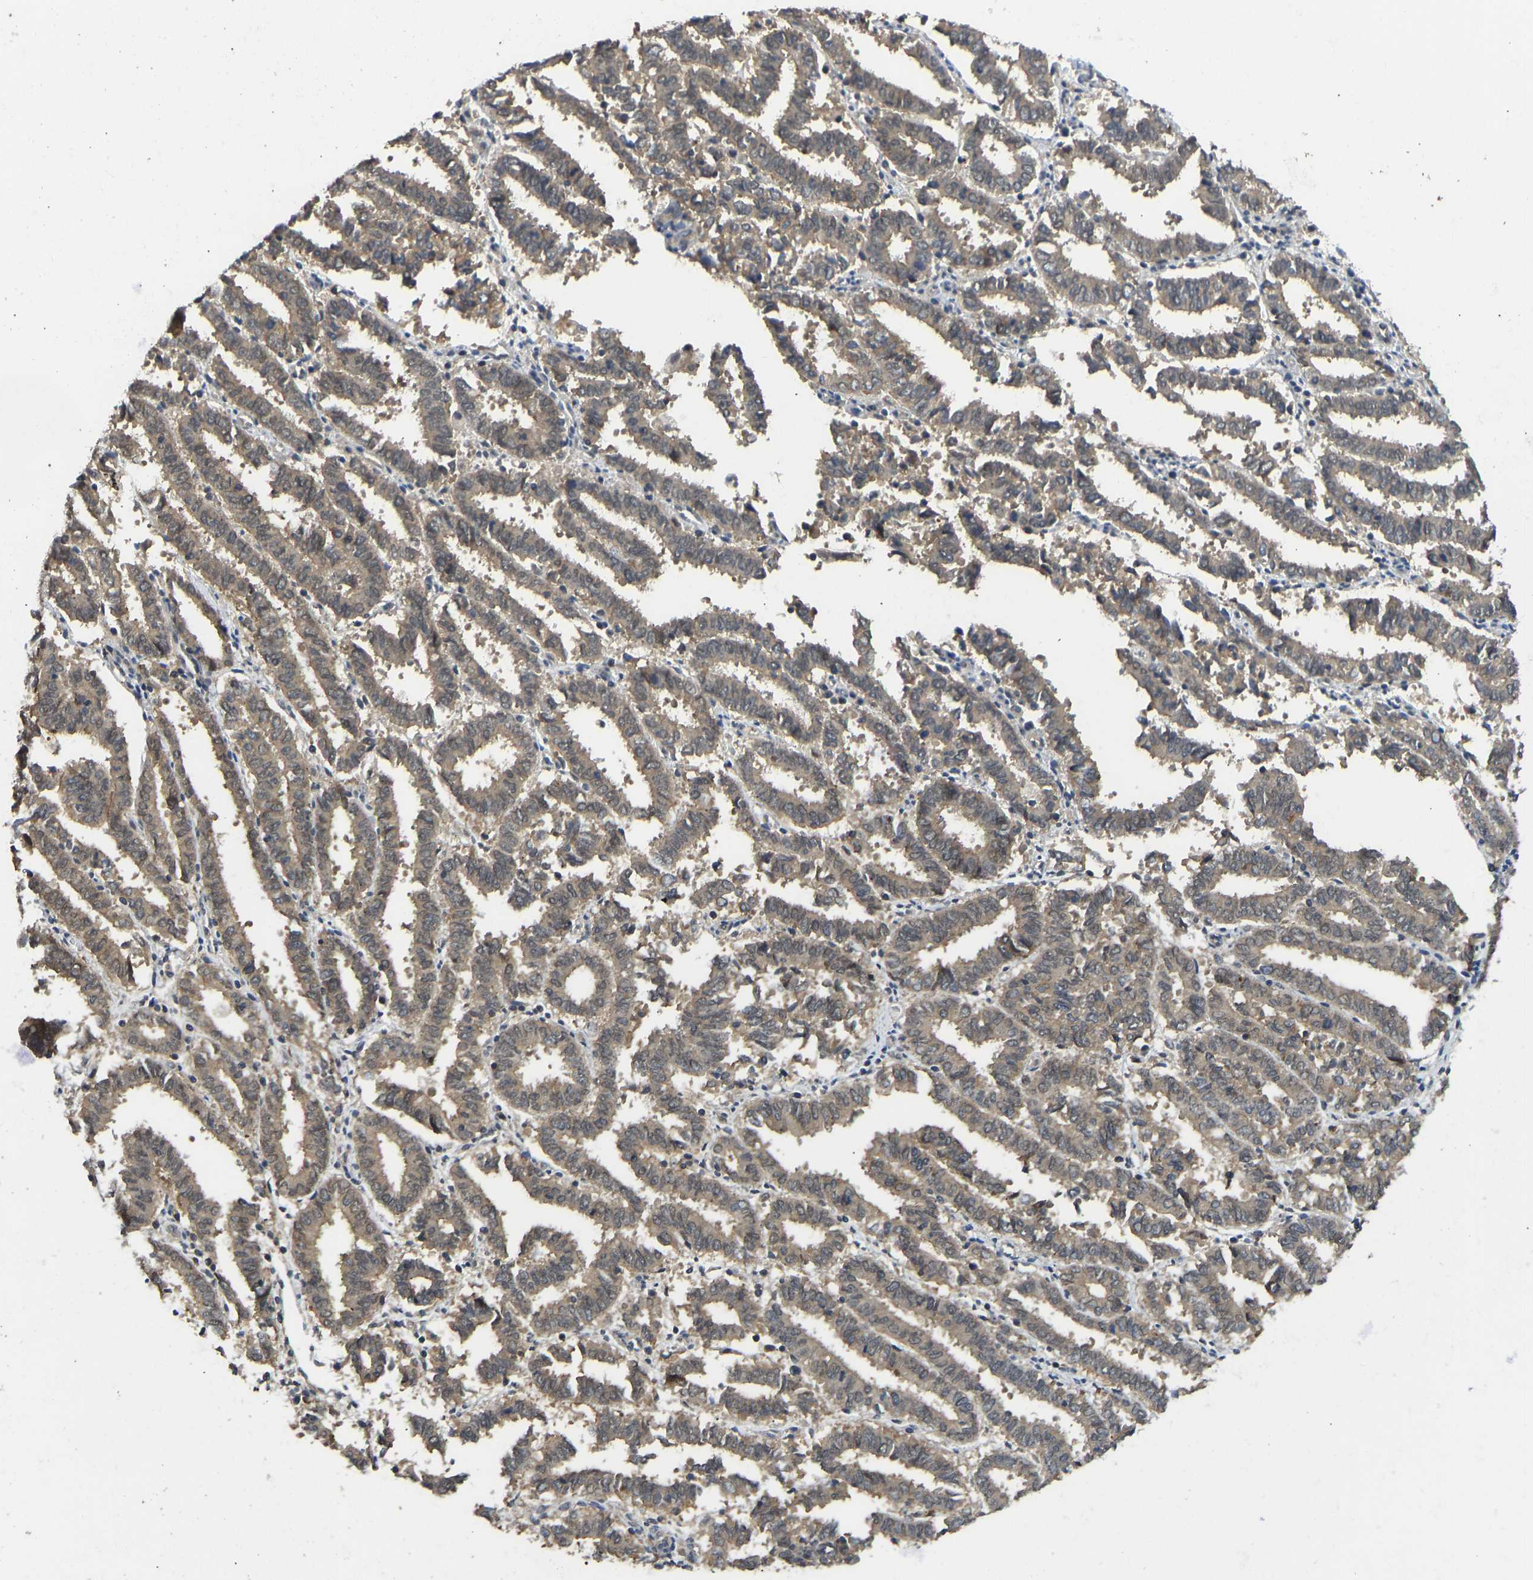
{"staining": {"intensity": "moderate", "quantity": ">75%", "location": "cytoplasmic/membranous"}, "tissue": "endometrial cancer", "cell_type": "Tumor cells", "image_type": "cancer", "snomed": [{"axis": "morphology", "description": "Adenocarcinoma, NOS"}, {"axis": "topography", "description": "Uterus"}], "caption": "Protein expression analysis of endometrial cancer (adenocarcinoma) displays moderate cytoplasmic/membranous staining in approximately >75% of tumor cells.", "gene": "NDRG3", "patient": {"sex": "female", "age": 83}}